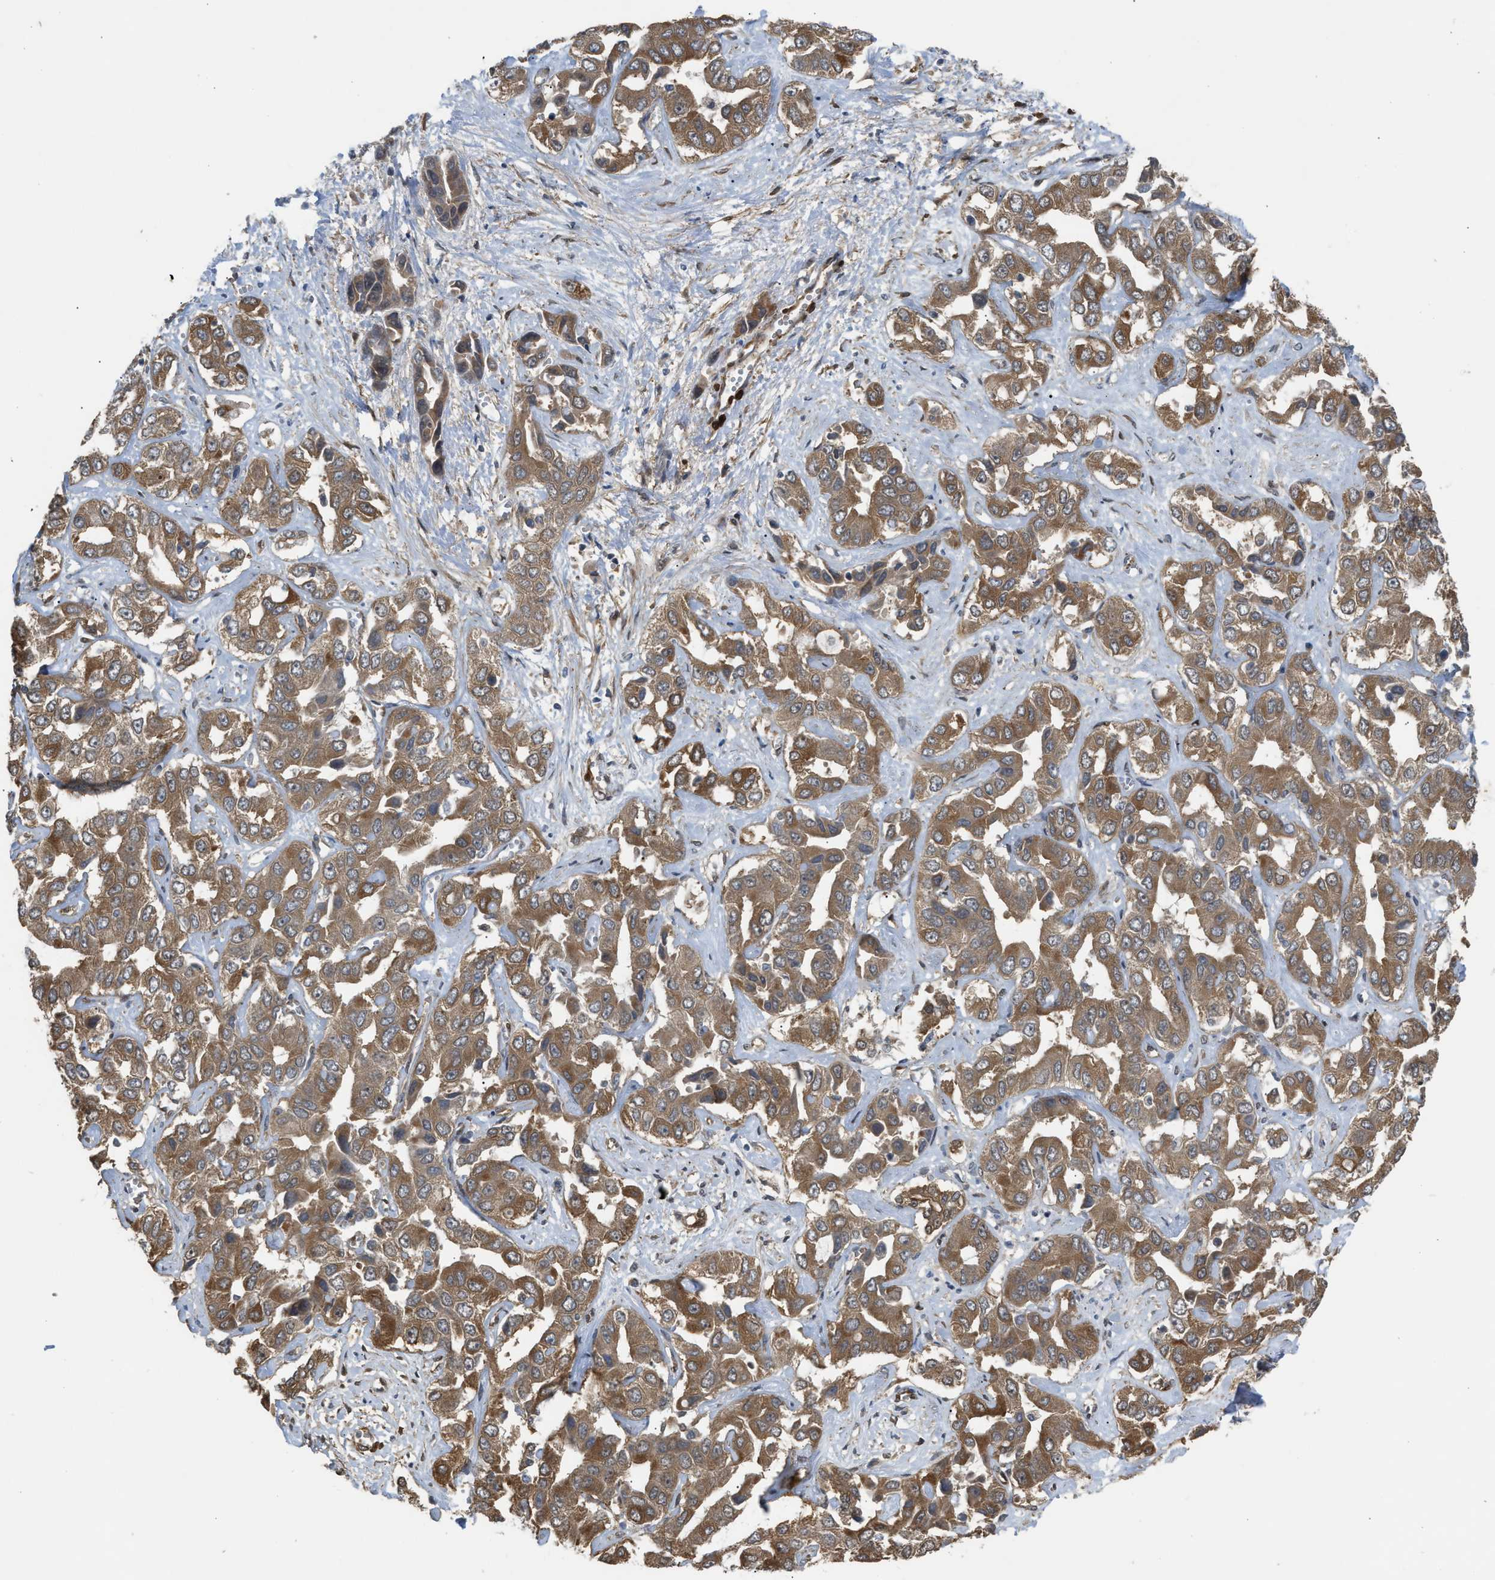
{"staining": {"intensity": "moderate", "quantity": ">75%", "location": "cytoplasmic/membranous"}, "tissue": "liver cancer", "cell_type": "Tumor cells", "image_type": "cancer", "snomed": [{"axis": "morphology", "description": "Cholangiocarcinoma"}, {"axis": "topography", "description": "Liver"}], "caption": "An immunohistochemistry image of tumor tissue is shown. Protein staining in brown highlights moderate cytoplasmic/membranous positivity in cholangiocarcinoma (liver) within tumor cells.", "gene": "BAG3", "patient": {"sex": "female", "age": 52}}